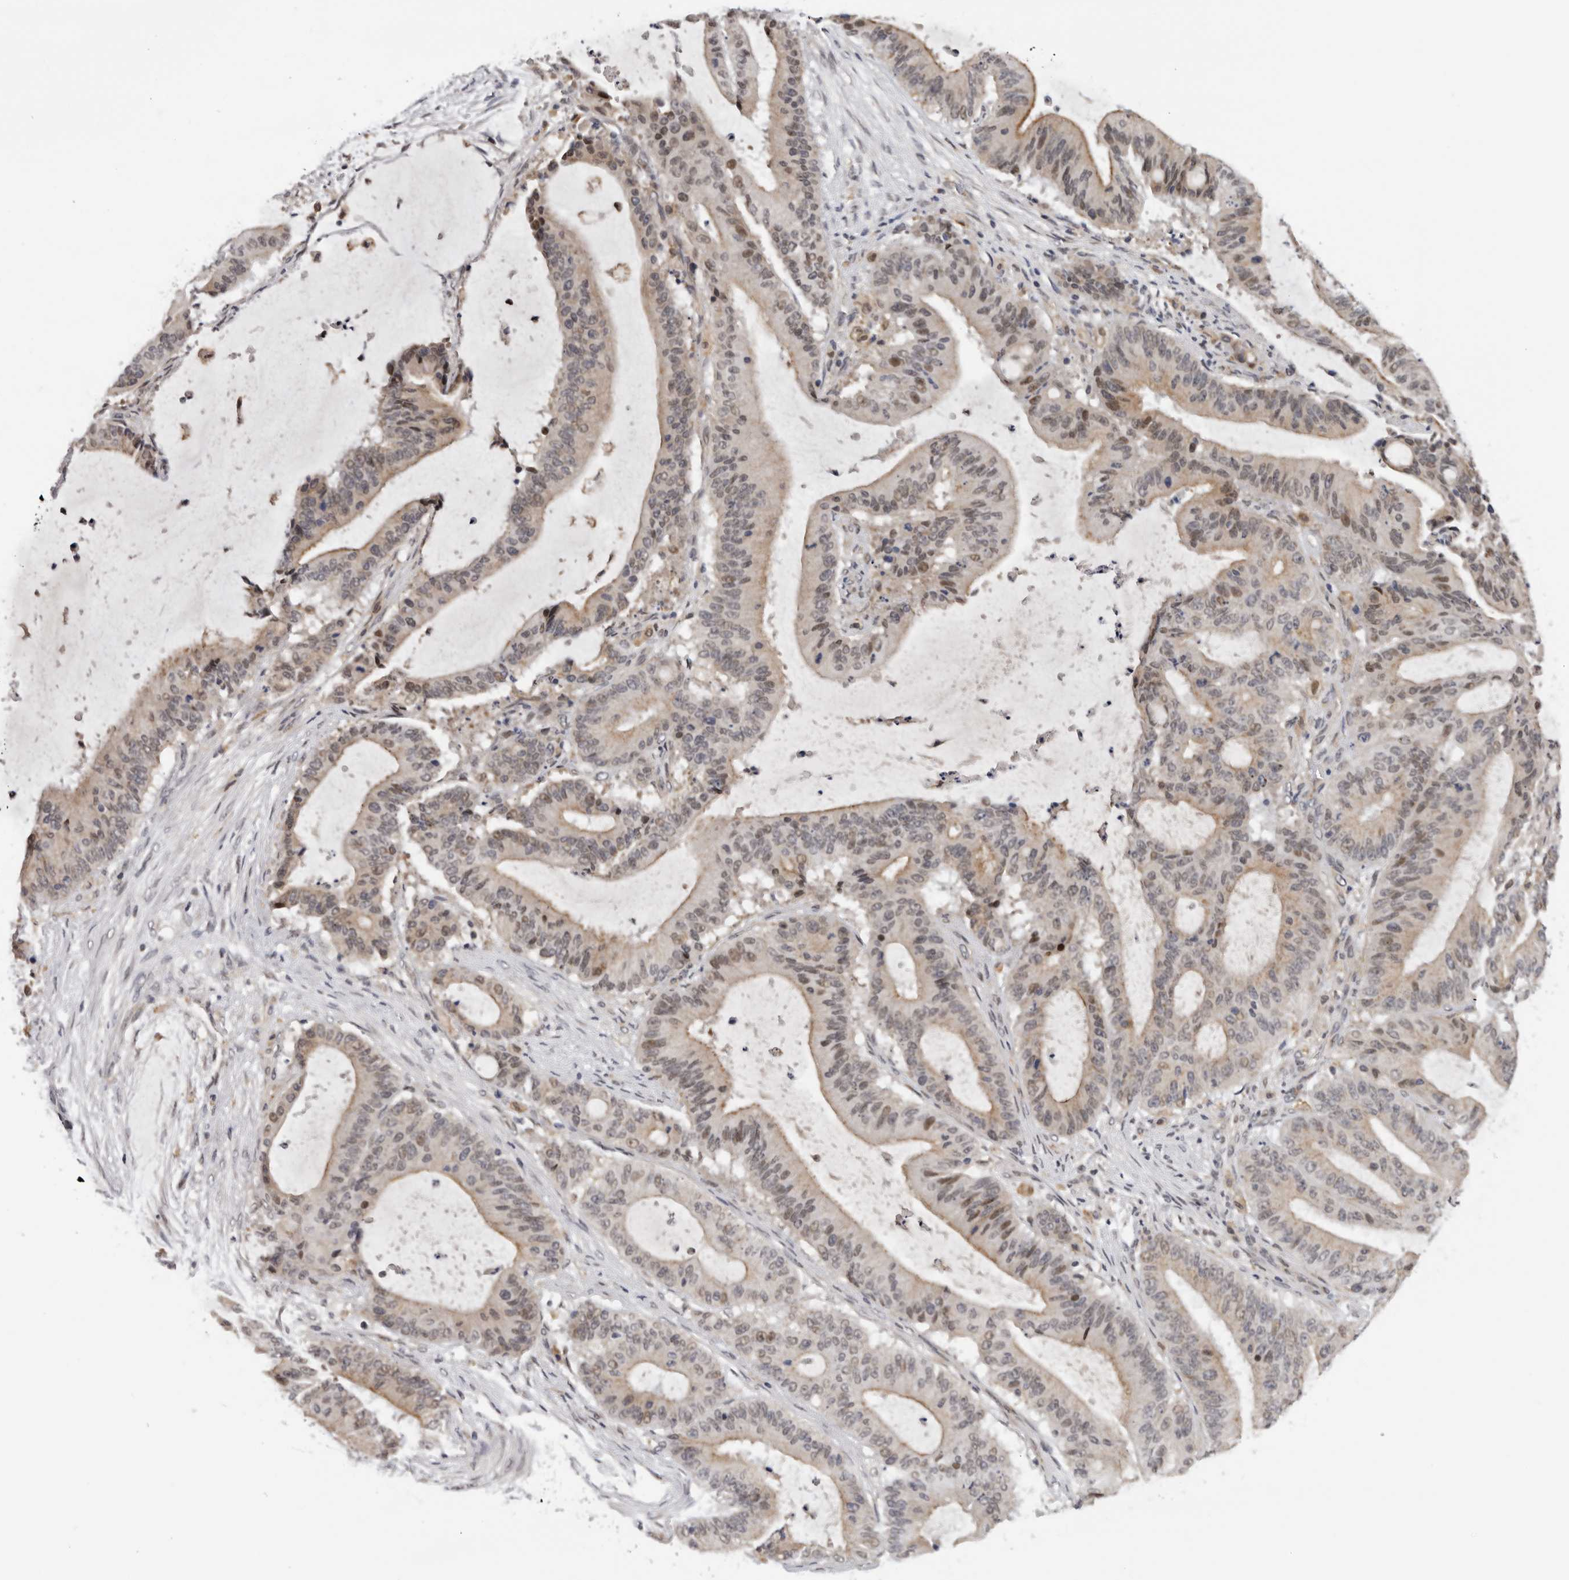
{"staining": {"intensity": "weak", "quantity": "<25%", "location": "cytoplasmic/membranous,nuclear"}, "tissue": "liver cancer", "cell_type": "Tumor cells", "image_type": "cancer", "snomed": [{"axis": "morphology", "description": "Normal tissue, NOS"}, {"axis": "morphology", "description": "Cholangiocarcinoma"}, {"axis": "topography", "description": "Liver"}, {"axis": "topography", "description": "Peripheral nerve tissue"}], "caption": "Tumor cells show no significant protein staining in liver cancer (cholangiocarcinoma). Brightfield microscopy of immunohistochemistry (IHC) stained with DAB (3,3'-diaminobenzidine) (brown) and hematoxylin (blue), captured at high magnification.", "gene": "KIF2B", "patient": {"sex": "female", "age": 73}}